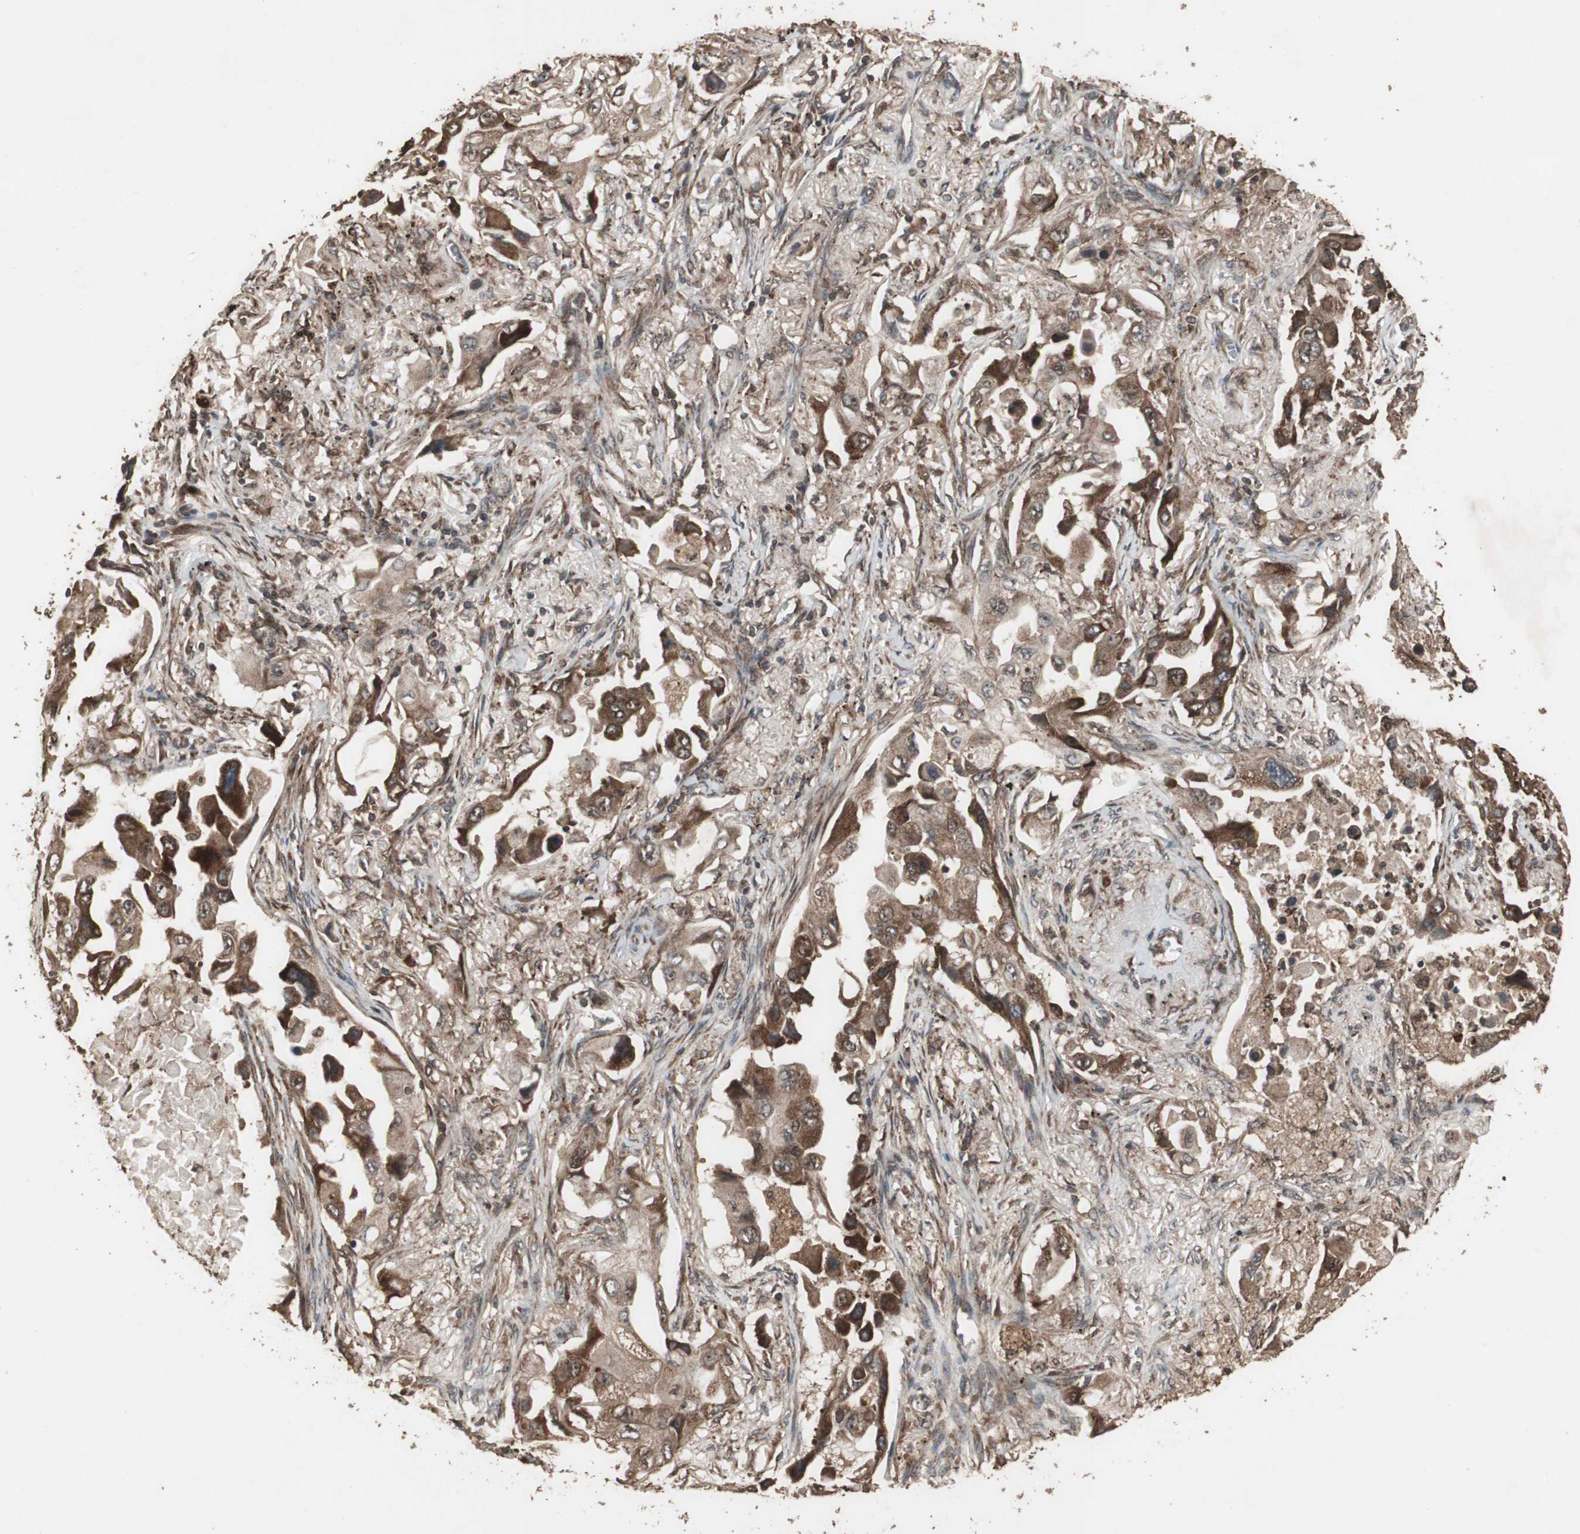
{"staining": {"intensity": "strong", "quantity": ">75%", "location": "cytoplasmic/membranous"}, "tissue": "lung cancer", "cell_type": "Tumor cells", "image_type": "cancer", "snomed": [{"axis": "morphology", "description": "Adenocarcinoma, NOS"}, {"axis": "topography", "description": "Lung"}], "caption": "Tumor cells reveal strong cytoplasmic/membranous positivity in about >75% of cells in lung adenocarcinoma.", "gene": "LAMTOR5", "patient": {"sex": "female", "age": 65}}